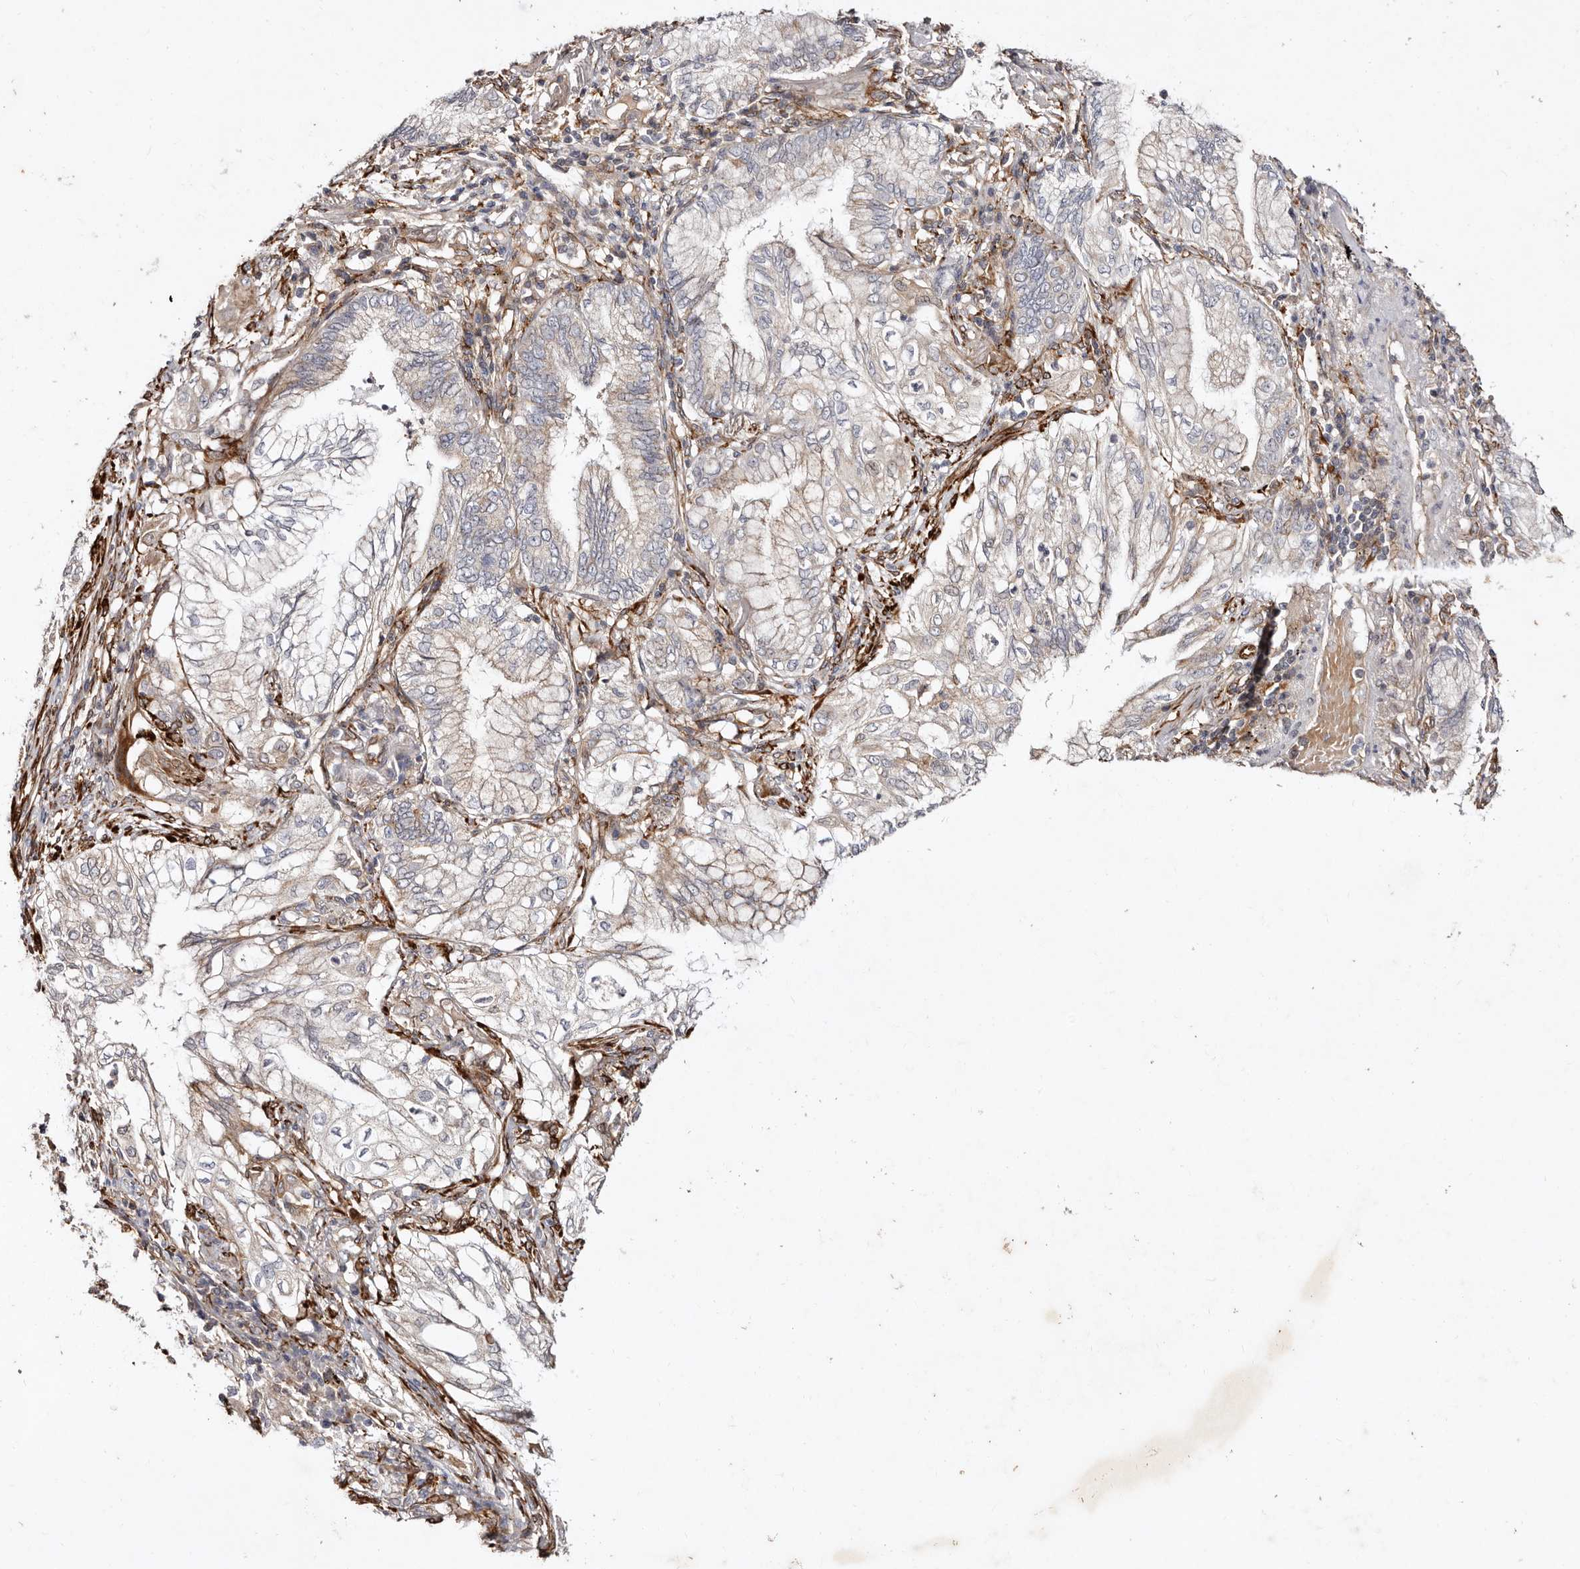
{"staining": {"intensity": "weak", "quantity": "<25%", "location": "cytoplasmic/membranous"}, "tissue": "lung cancer", "cell_type": "Tumor cells", "image_type": "cancer", "snomed": [{"axis": "morphology", "description": "Adenocarcinoma, NOS"}, {"axis": "topography", "description": "Lung"}], "caption": "A micrograph of human adenocarcinoma (lung) is negative for staining in tumor cells.", "gene": "SERPINH1", "patient": {"sex": "female", "age": 70}}